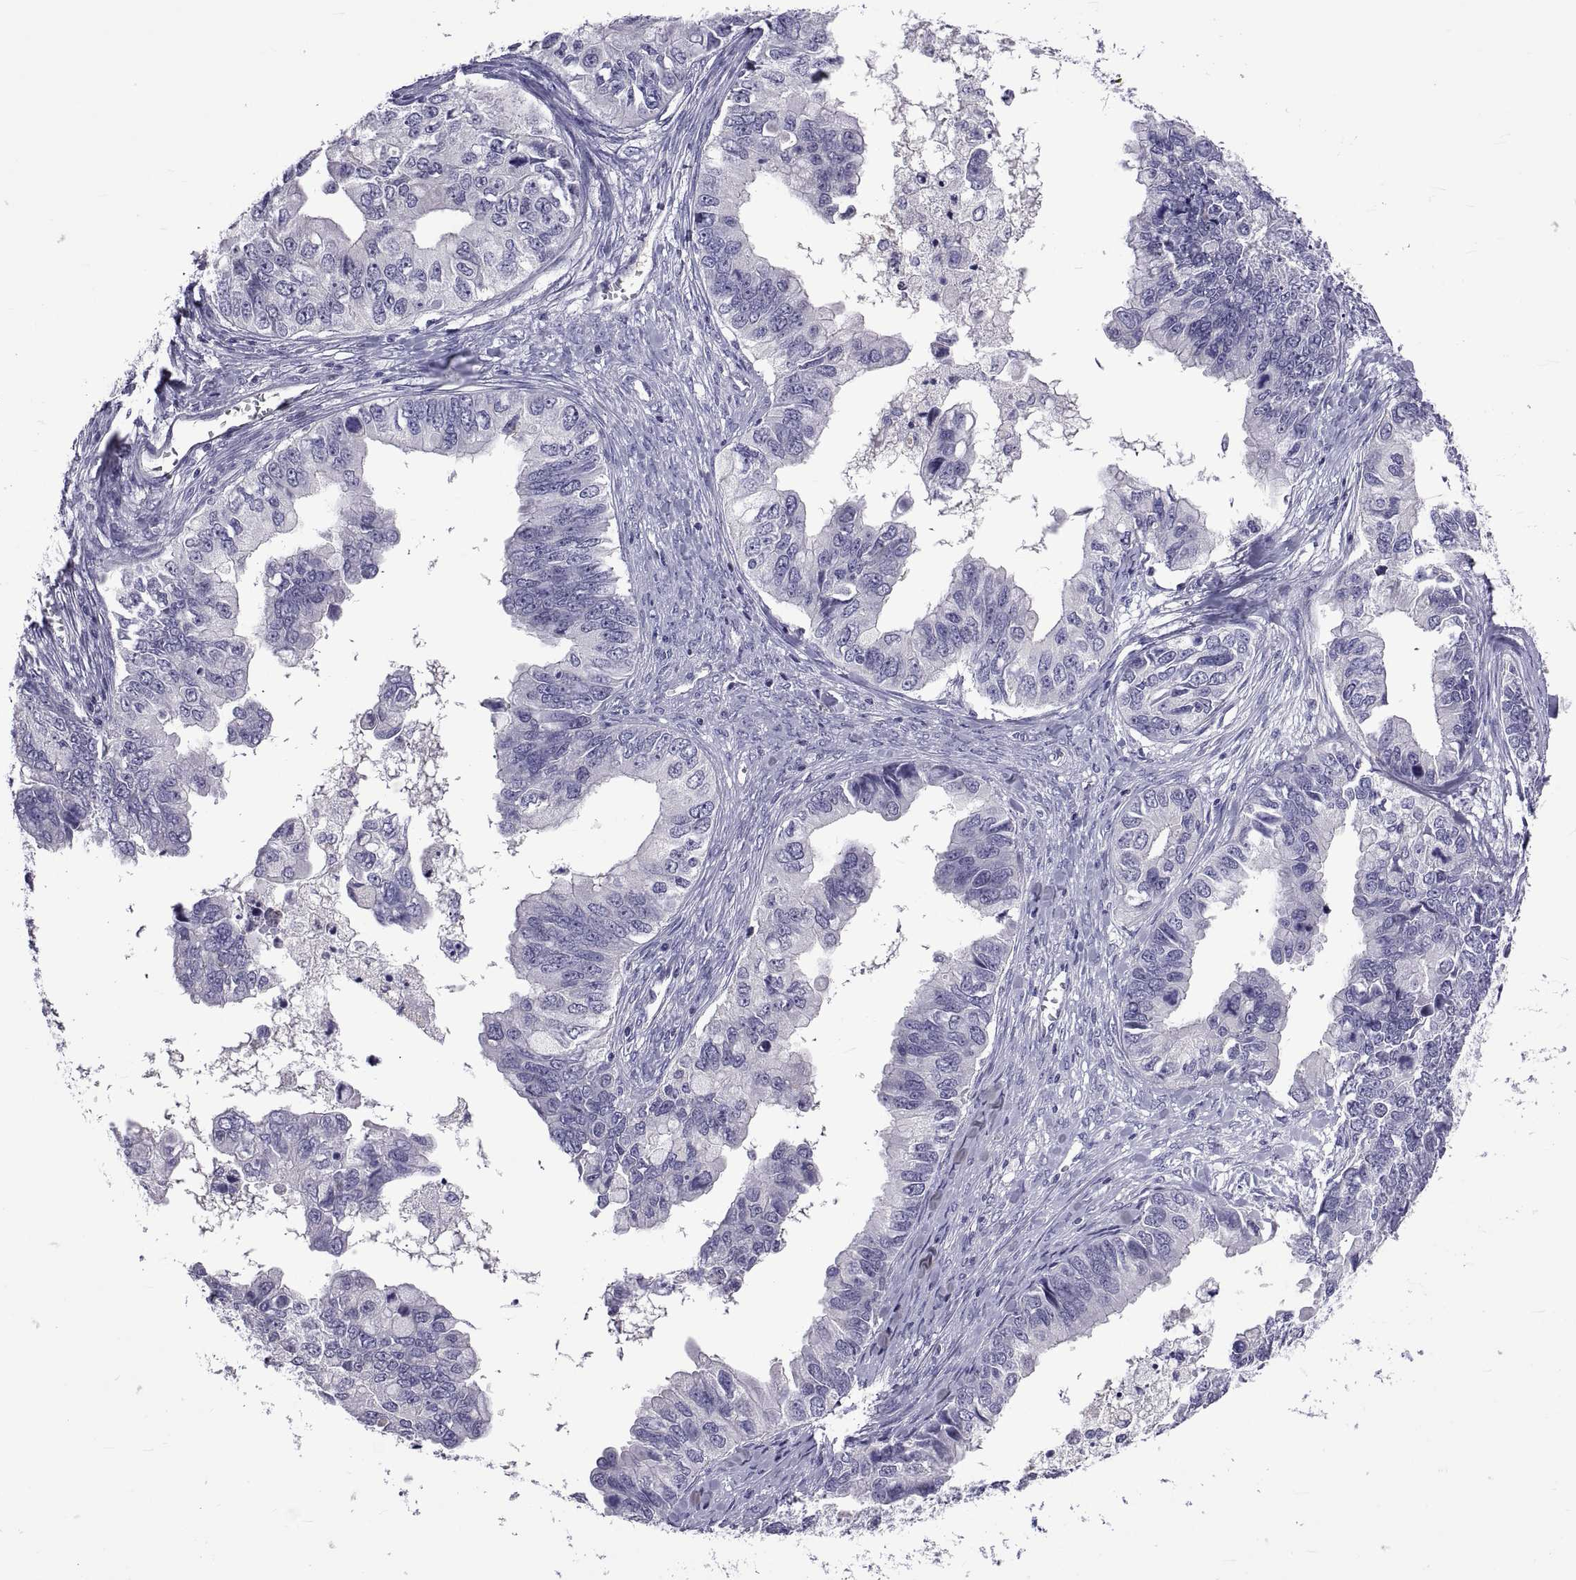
{"staining": {"intensity": "negative", "quantity": "none", "location": "none"}, "tissue": "ovarian cancer", "cell_type": "Tumor cells", "image_type": "cancer", "snomed": [{"axis": "morphology", "description": "Cystadenocarcinoma, mucinous, NOS"}, {"axis": "topography", "description": "Ovary"}], "caption": "Immunohistochemical staining of ovarian mucinous cystadenocarcinoma shows no significant expression in tumor cells.", "gene": "LCN9", "patient": {"sex": "female", "age": 76}}